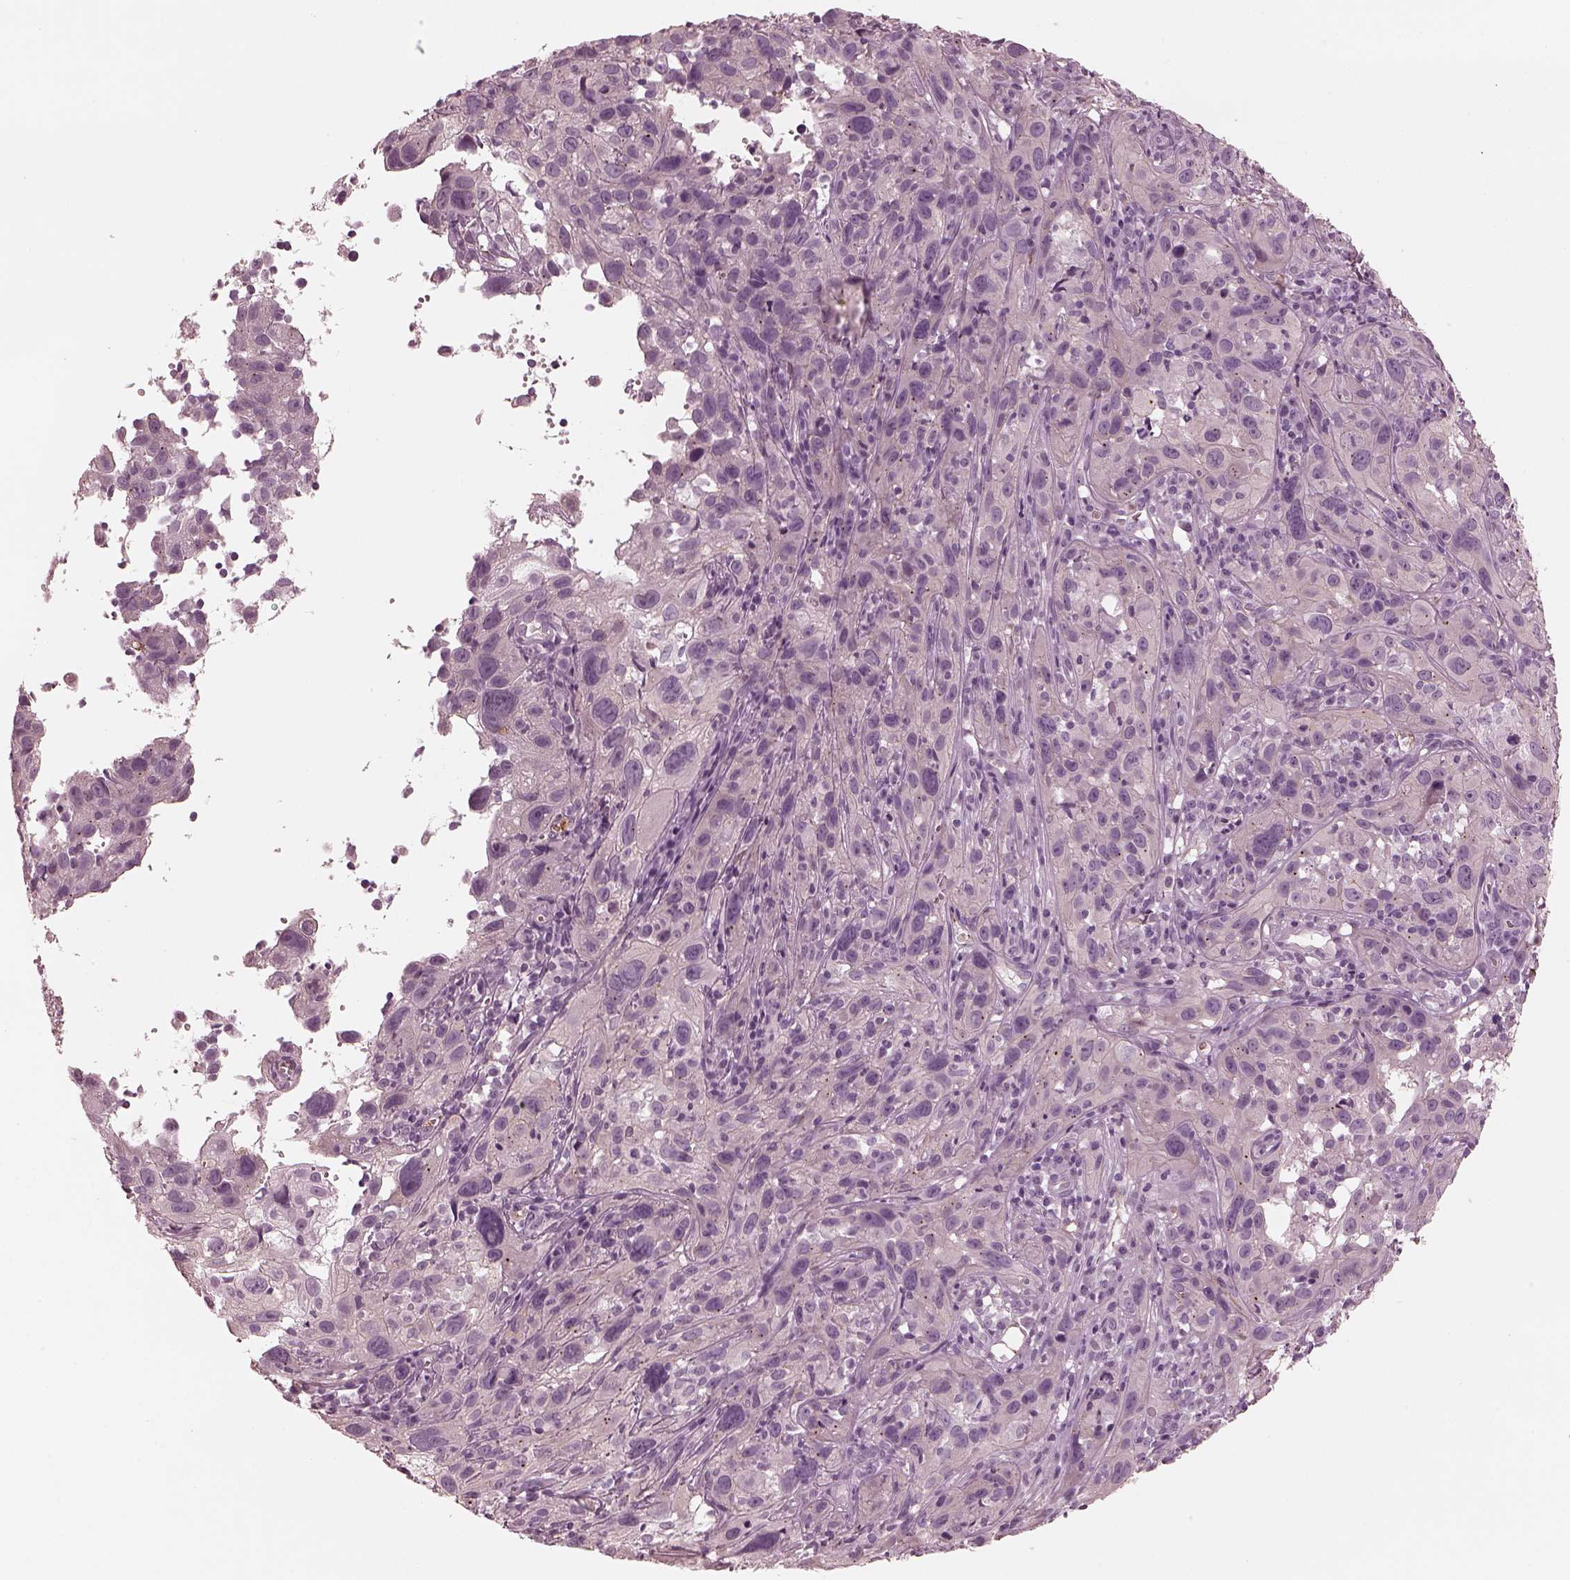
{"staining": {"intensity": "negative", "quantity": "none", "location": "none"}, "tissue": "cervical cancer", "cell_type": "Tumor cells", "image_type": "cancer", "snomed": [{"axis": "morphology", "description": "Squamous cell carcinoma, NOS"}, {"axis": "topography", "description": "Cervix"}], "caption": "This is an IHC micrograph of cervical squamous cell carcinoma. There is no expression in tumor cells.", "gene": "EIF4E1B", "patient": {"sex": "female", "age": 37}}